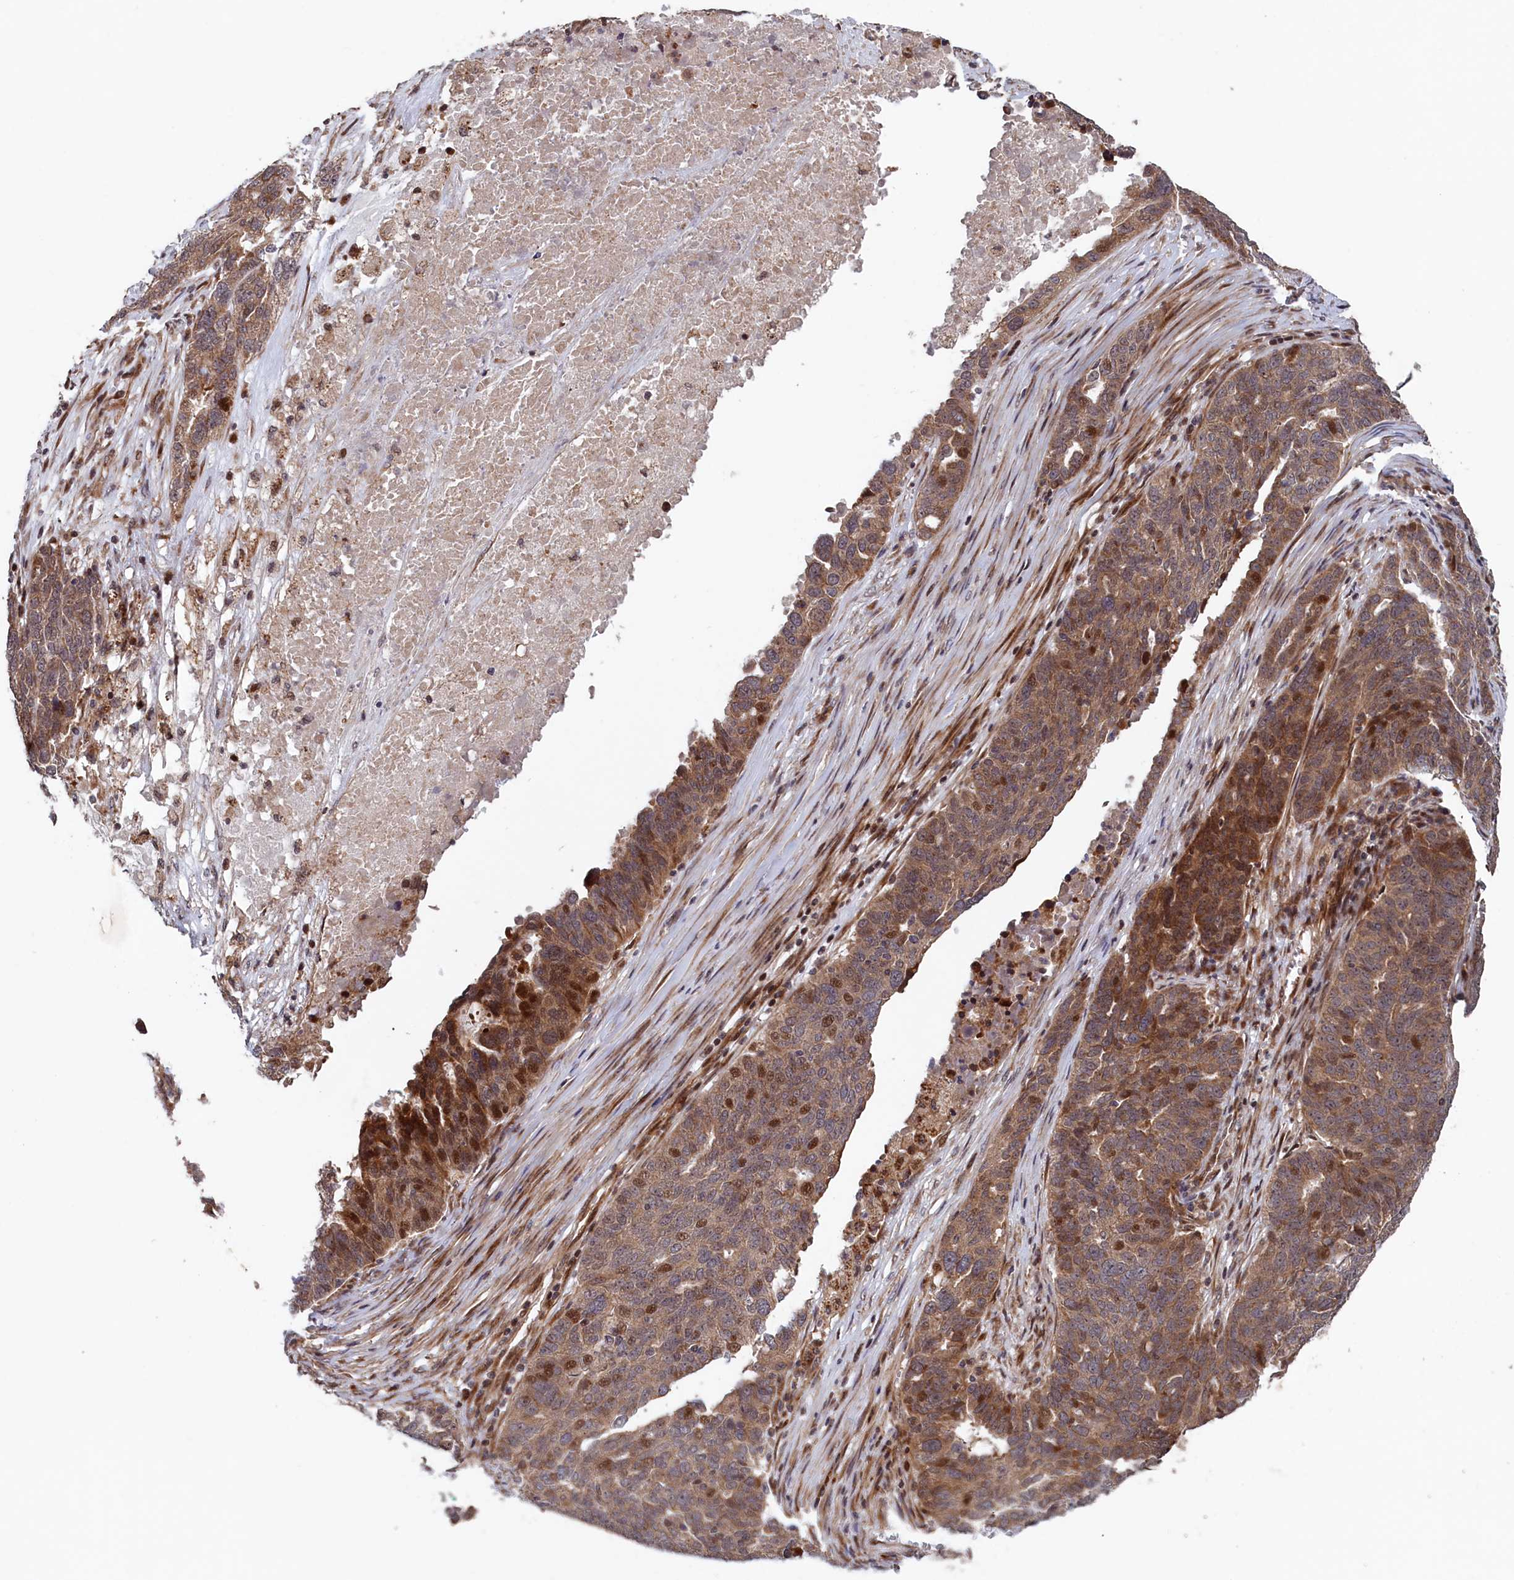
{"staining": {"intensity": "moderate", "quantity": "25%-75%", "location": "cytoplasmic/membranous,nuclear"}, "tissue": "ovarian cancer", "cell_type": "Tumor cells", "image_type": "cancer", "snomed": [{"axis": "morphology", "description": "Cystadenocarcinoma, serous, NOS"}, {"axis": "topography", "description": "Ovary"}], "caption": "Ovarian cancer stained for a protein reveals moderate cytoplasmic/membranous and nuclear positivity in tumor cells. (Brightfield microscopy of DAB IHC at high magnification).", "gene": "LSG1", "patient": {"sex": "female", "age": 59}}